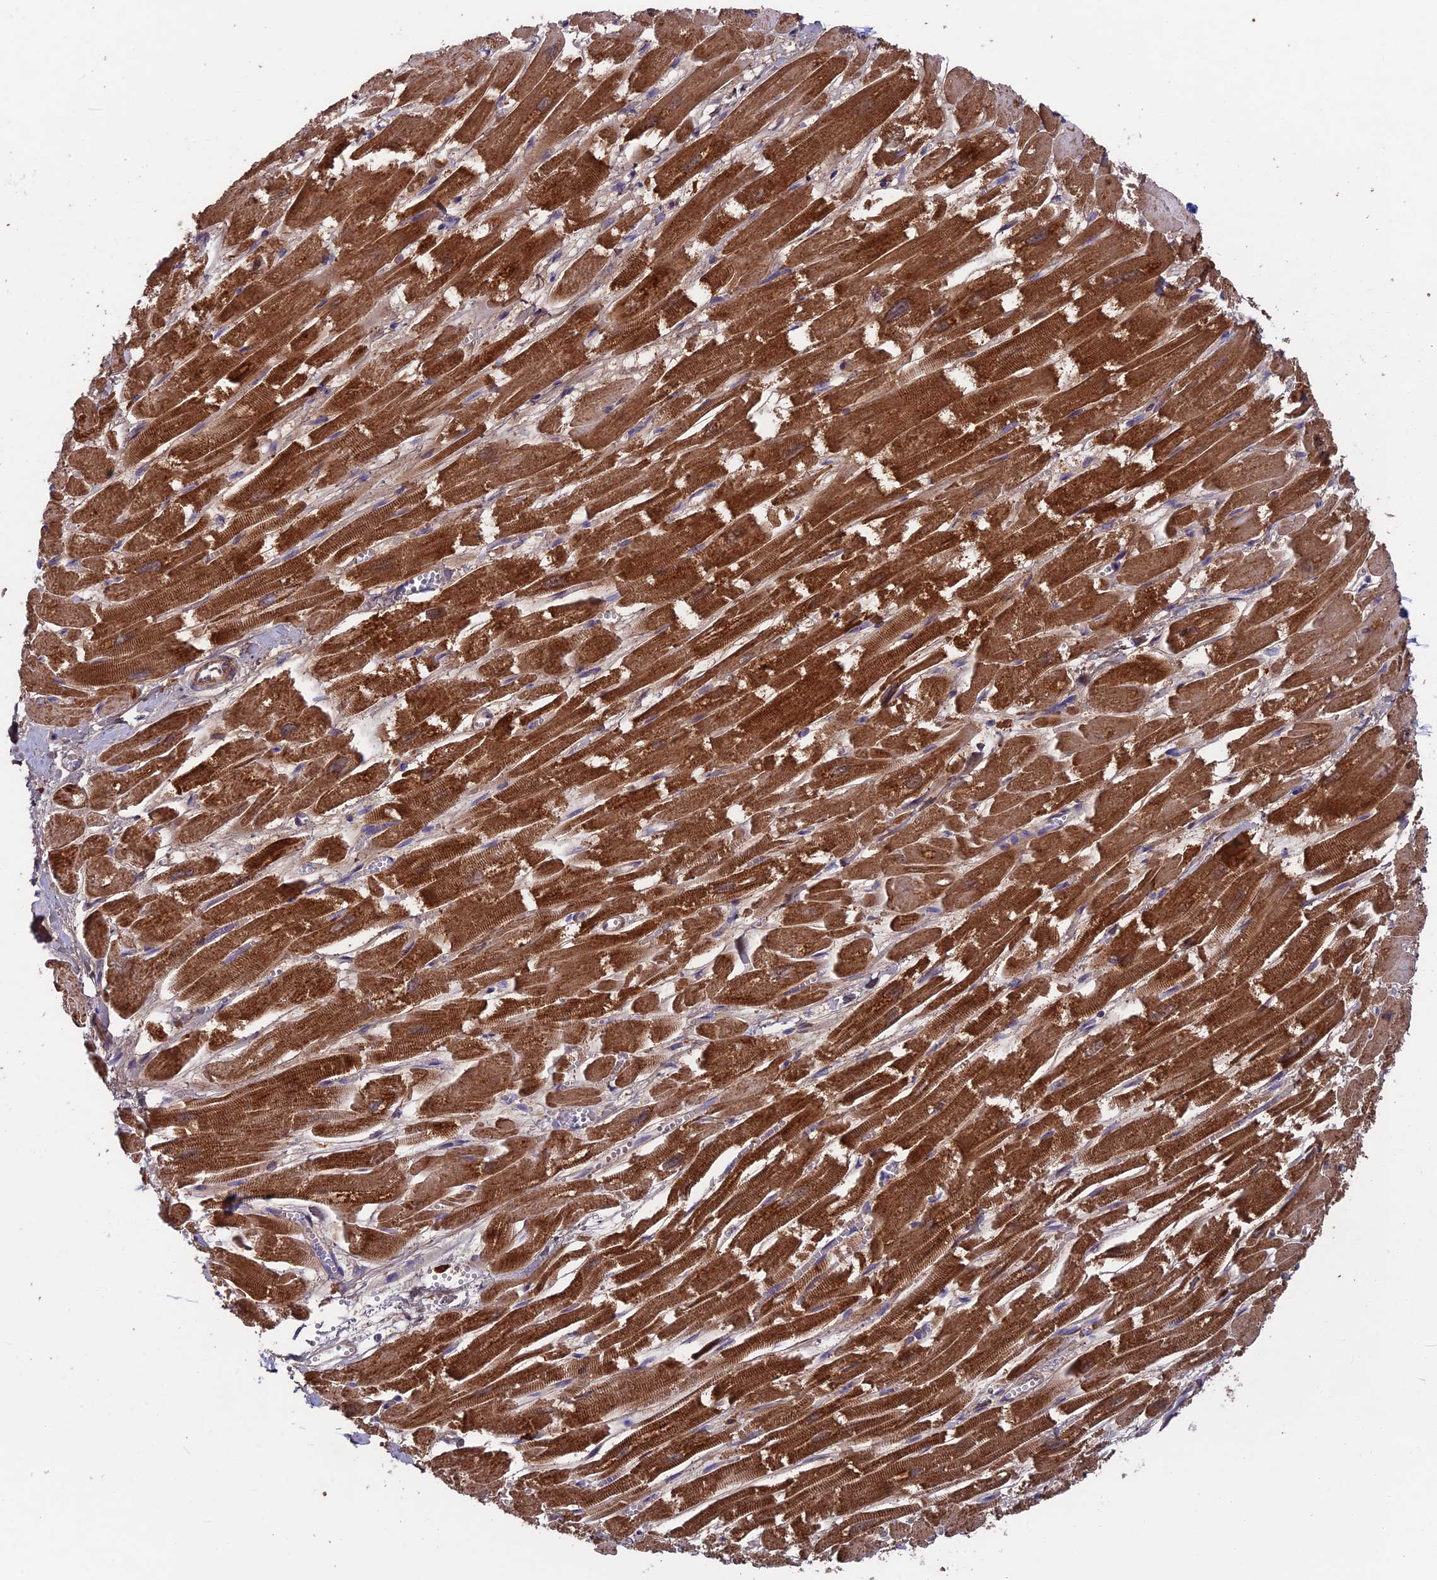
{"staining": {"intensity": "strong", "quantity": ">75%", "location": "cytoplasmic/membranous"}, "tissue": "heart muscle", "cell_type": "Cardiomyocytes", "image_type": "normal", "snomed": [{"axis": "morphology", "description": "Normal tissue, NOS"}, {"axis": "topography", "description": "Heart"}], "caption": "This is an image of immunohistochemistry (IHC) staining of normal heart muscle, which shows strong positivity in the cytoplasmic/membranous of cardiomyocytes.", "gene": "CS", "patient": {"sex": "male", "age": 54}}